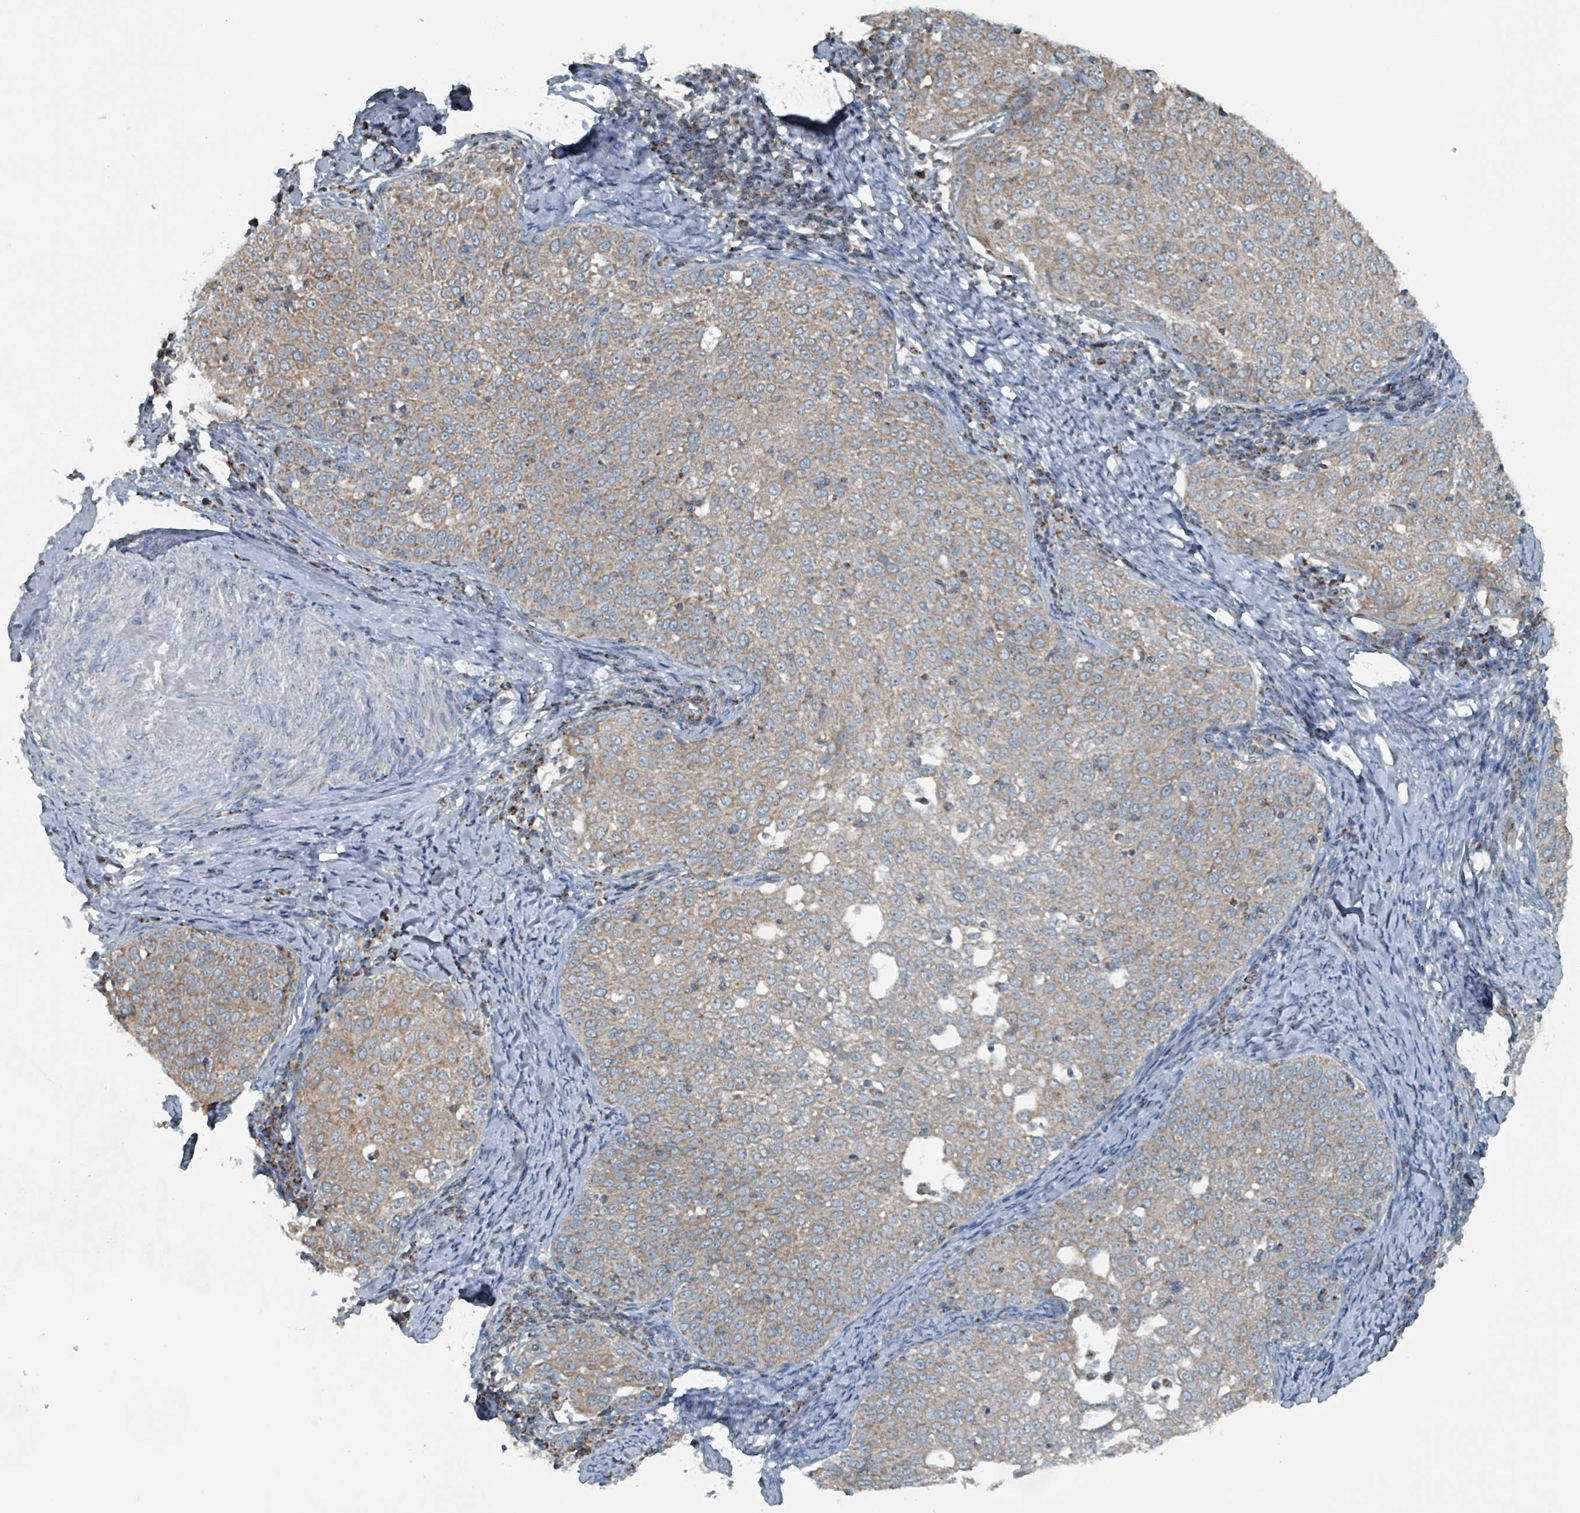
{"staining": {"intensity": "weak", "quantity": ">75%", "location": "cytoplasmic/membranous"}, "tissue": "cervical cancer", "cell_type": "Tumor cells", "image_type": "cancer", "snomed": [{"axis": "morphology", "description": "Squamous cell carcinoma, NOS"}, {"axis": "topography", "description": "Cervix"}], "caption": "IHC photomicrograph of neoplastic tissue: cervical cancer (squamous cell carcinoma) stained using IHC displays low levels of weak protein expression localized specifically in the cytoplasmic/membranous of tumor cells, appearing as a cytoplasmic/membranous brown color.", "gene": "ABHD18", "patient": {"sex": "female", "age": 57}}